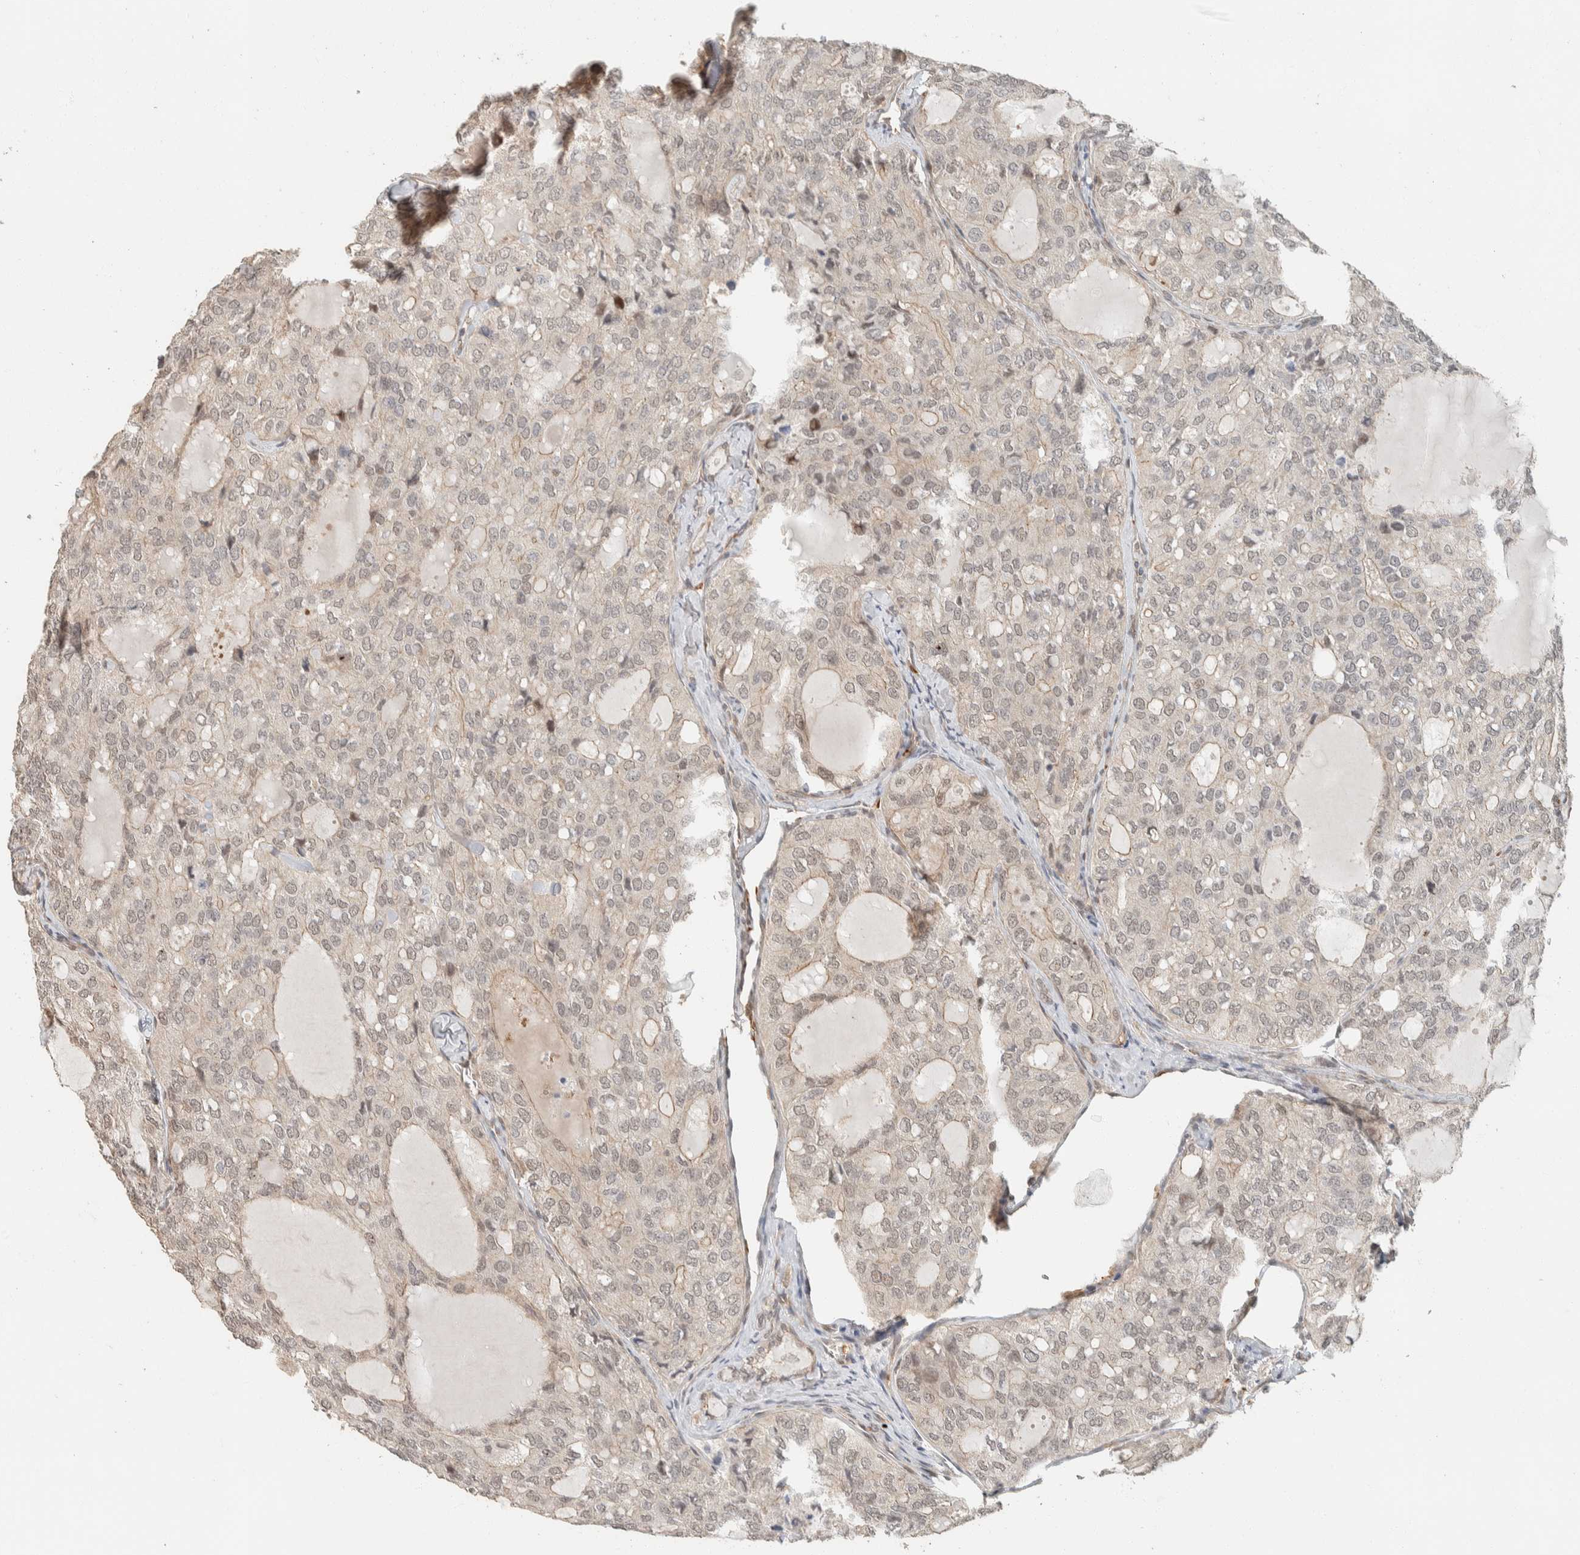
{"staining": {"intensity": "weak", "quantity": "25%-75%", "location": "nuclear"}, "tissue": "thyroid cancer", "cell_type": "Tumor cells", "image_type": "cancer", "snomed": [{"axis": "morphology", "description": "Follicular adenoma carcinoma, NOS"}, {"axis": "topography", "description": "Thyroid gland"}], "caption": "Thyroid follicular adenoma carcinoma stained with DAB immunohistochemistry displays low levels of weak nuclear positivity in about 25%-75% of tumor cells.", "gene": "ZBTB2", "patient": {"sex": "male", "age": 75}}